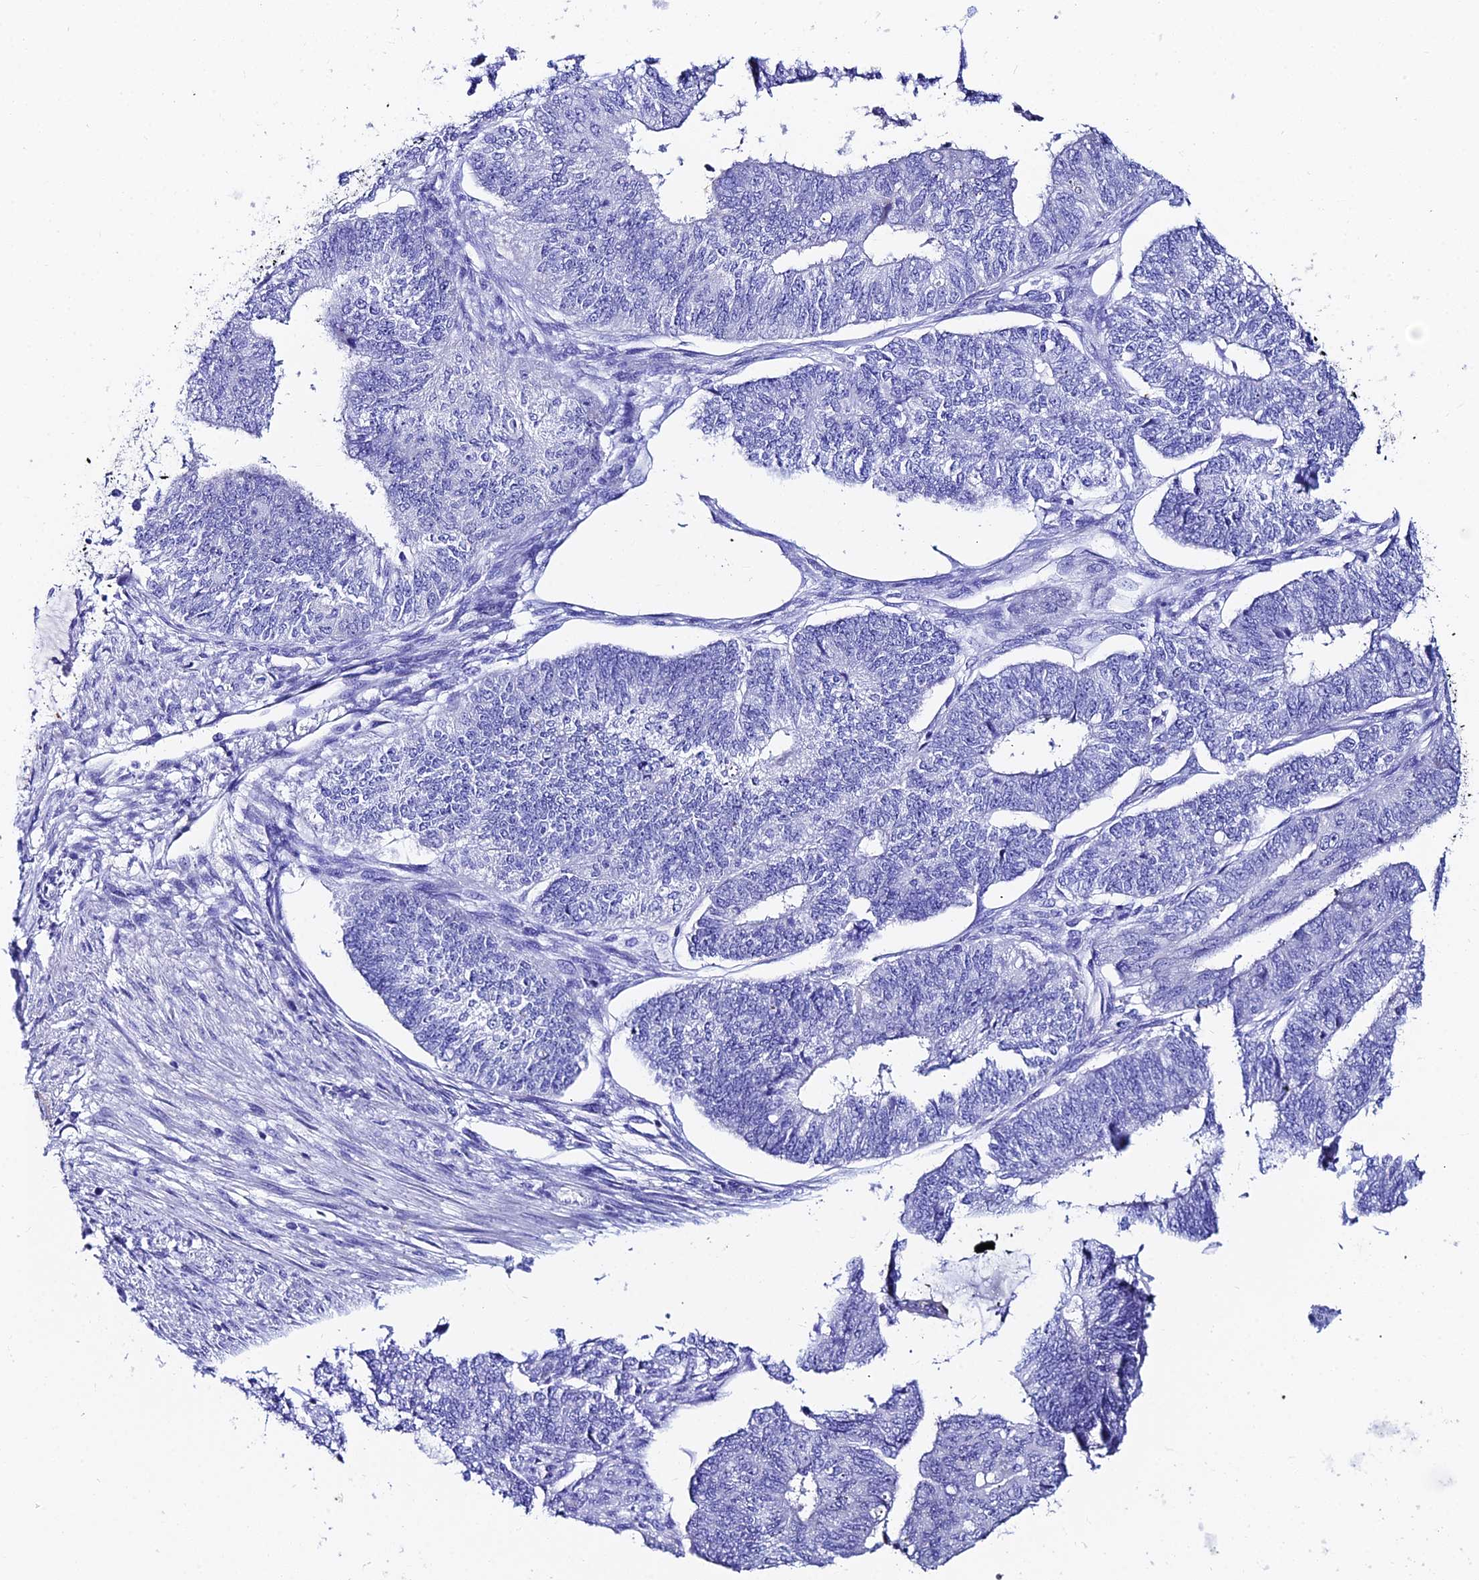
{"staining": {"intensity": "negative", "quantity": "none", "location": "none"}, "tissue": "endometrial cancer", "cell_type": "Tumor cells", "image_type": "cancer", "snomed": [{"axis": "morphology", "description": "Adenocarcinoma, NOS"}, {"axis": "topography", "description": "Endometrium"}], "caption": "This is a histopathology image of immunohistochemistry staining of endometrial cancer (adenocarcinoma), which shows no positivity in tumor cells.", "gene": "CEP41", "patient": {"sex": "female", "age": 32}}